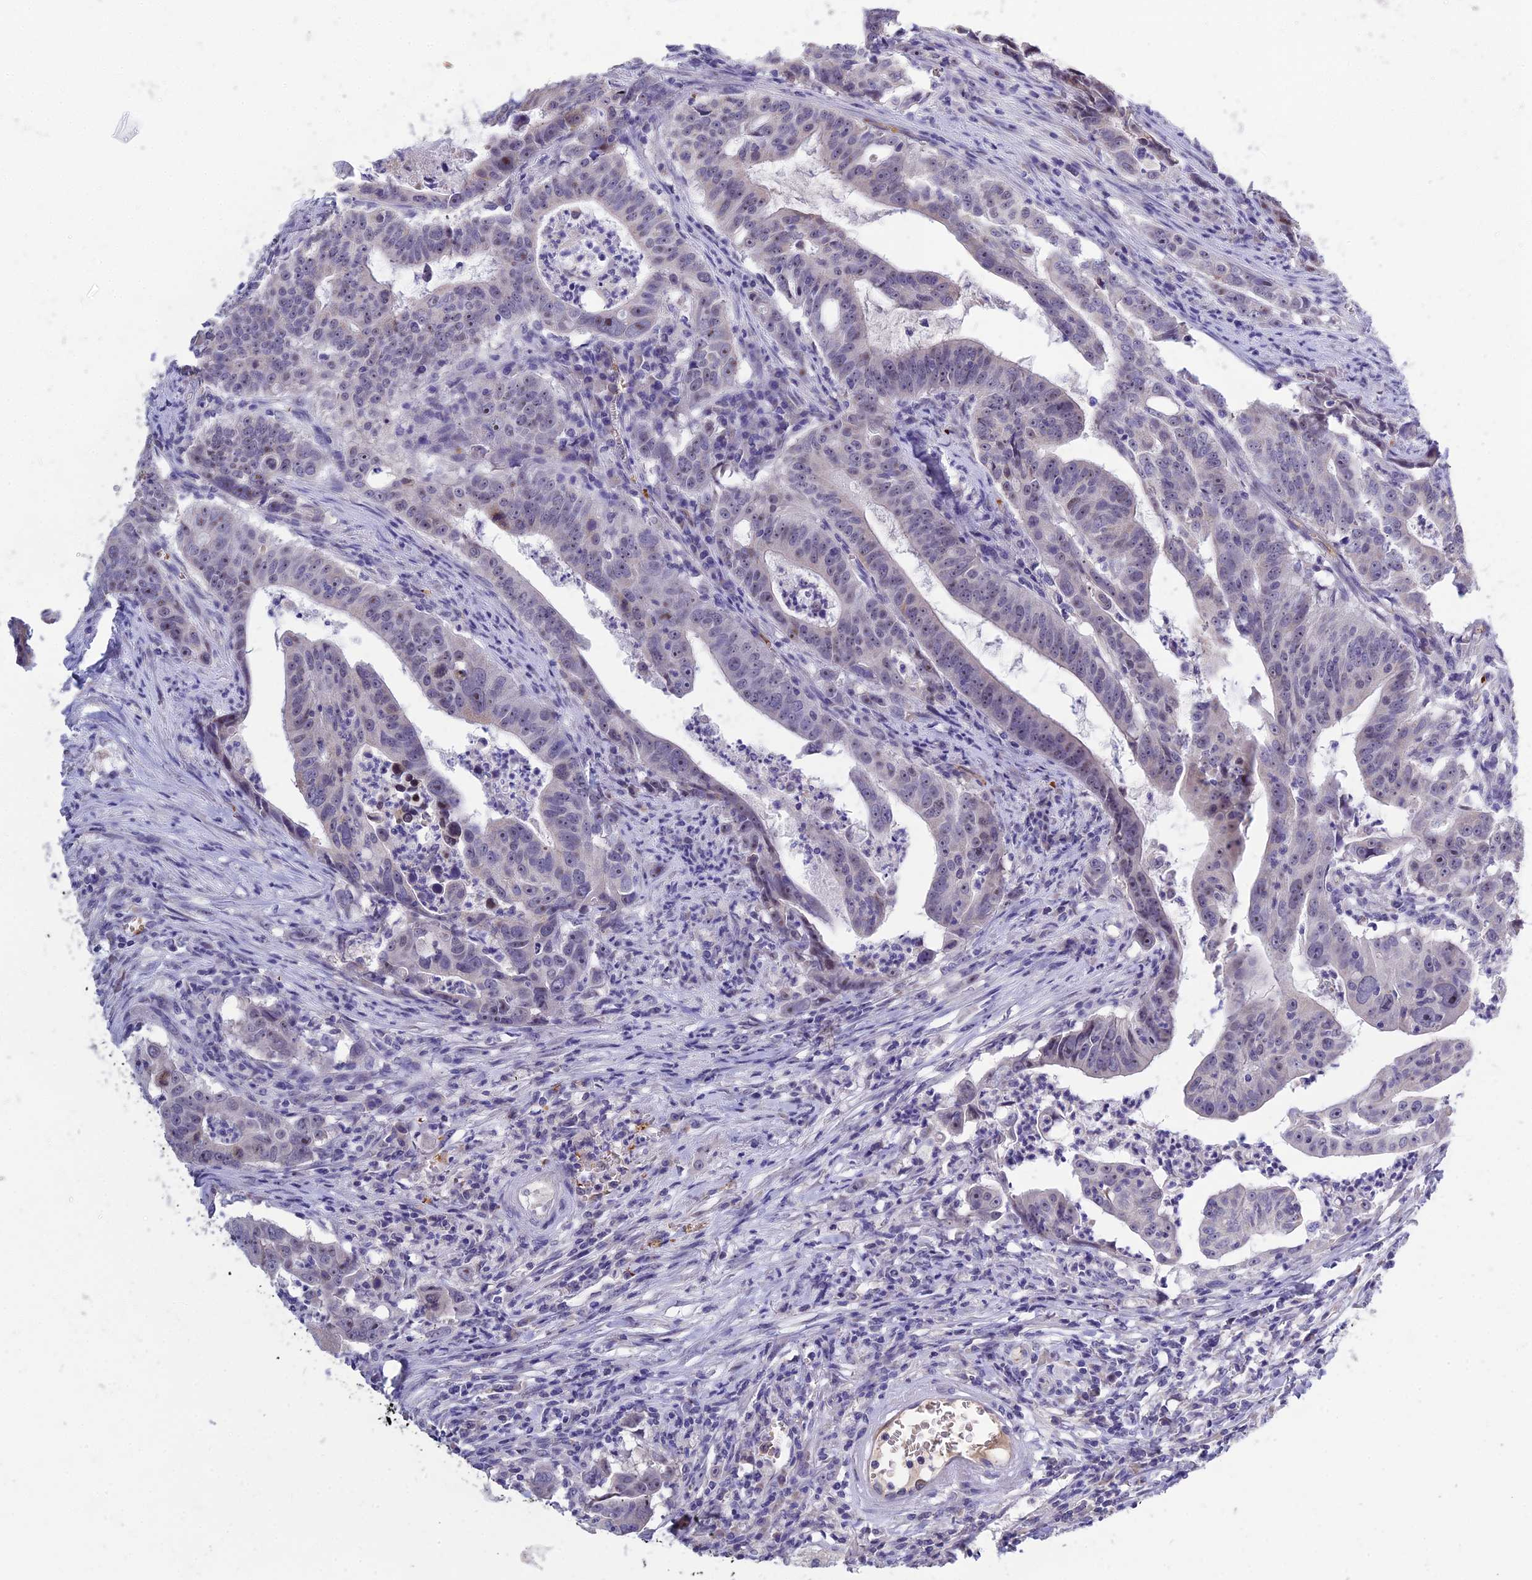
{"staining": {"intensity": "weak", "quantity": "<25%", "location": "nuclear"}, "tissue": "colorectal cancer", "cell_type": "Tumor cells", "image_type": "cancer", "snomed": [{"axis": "morphology", "description": "Adenocarcinoma, NOS"}, {"axis": "topography", "description": "Rectum"}], "caption": "Human colorectal cancer (adenocarcinoma) stained for a protein using immunohistochemistry displays no staining in tumor cells.", "gene": "KNOP1", "patient": {"sex": "male", "age": 69}}